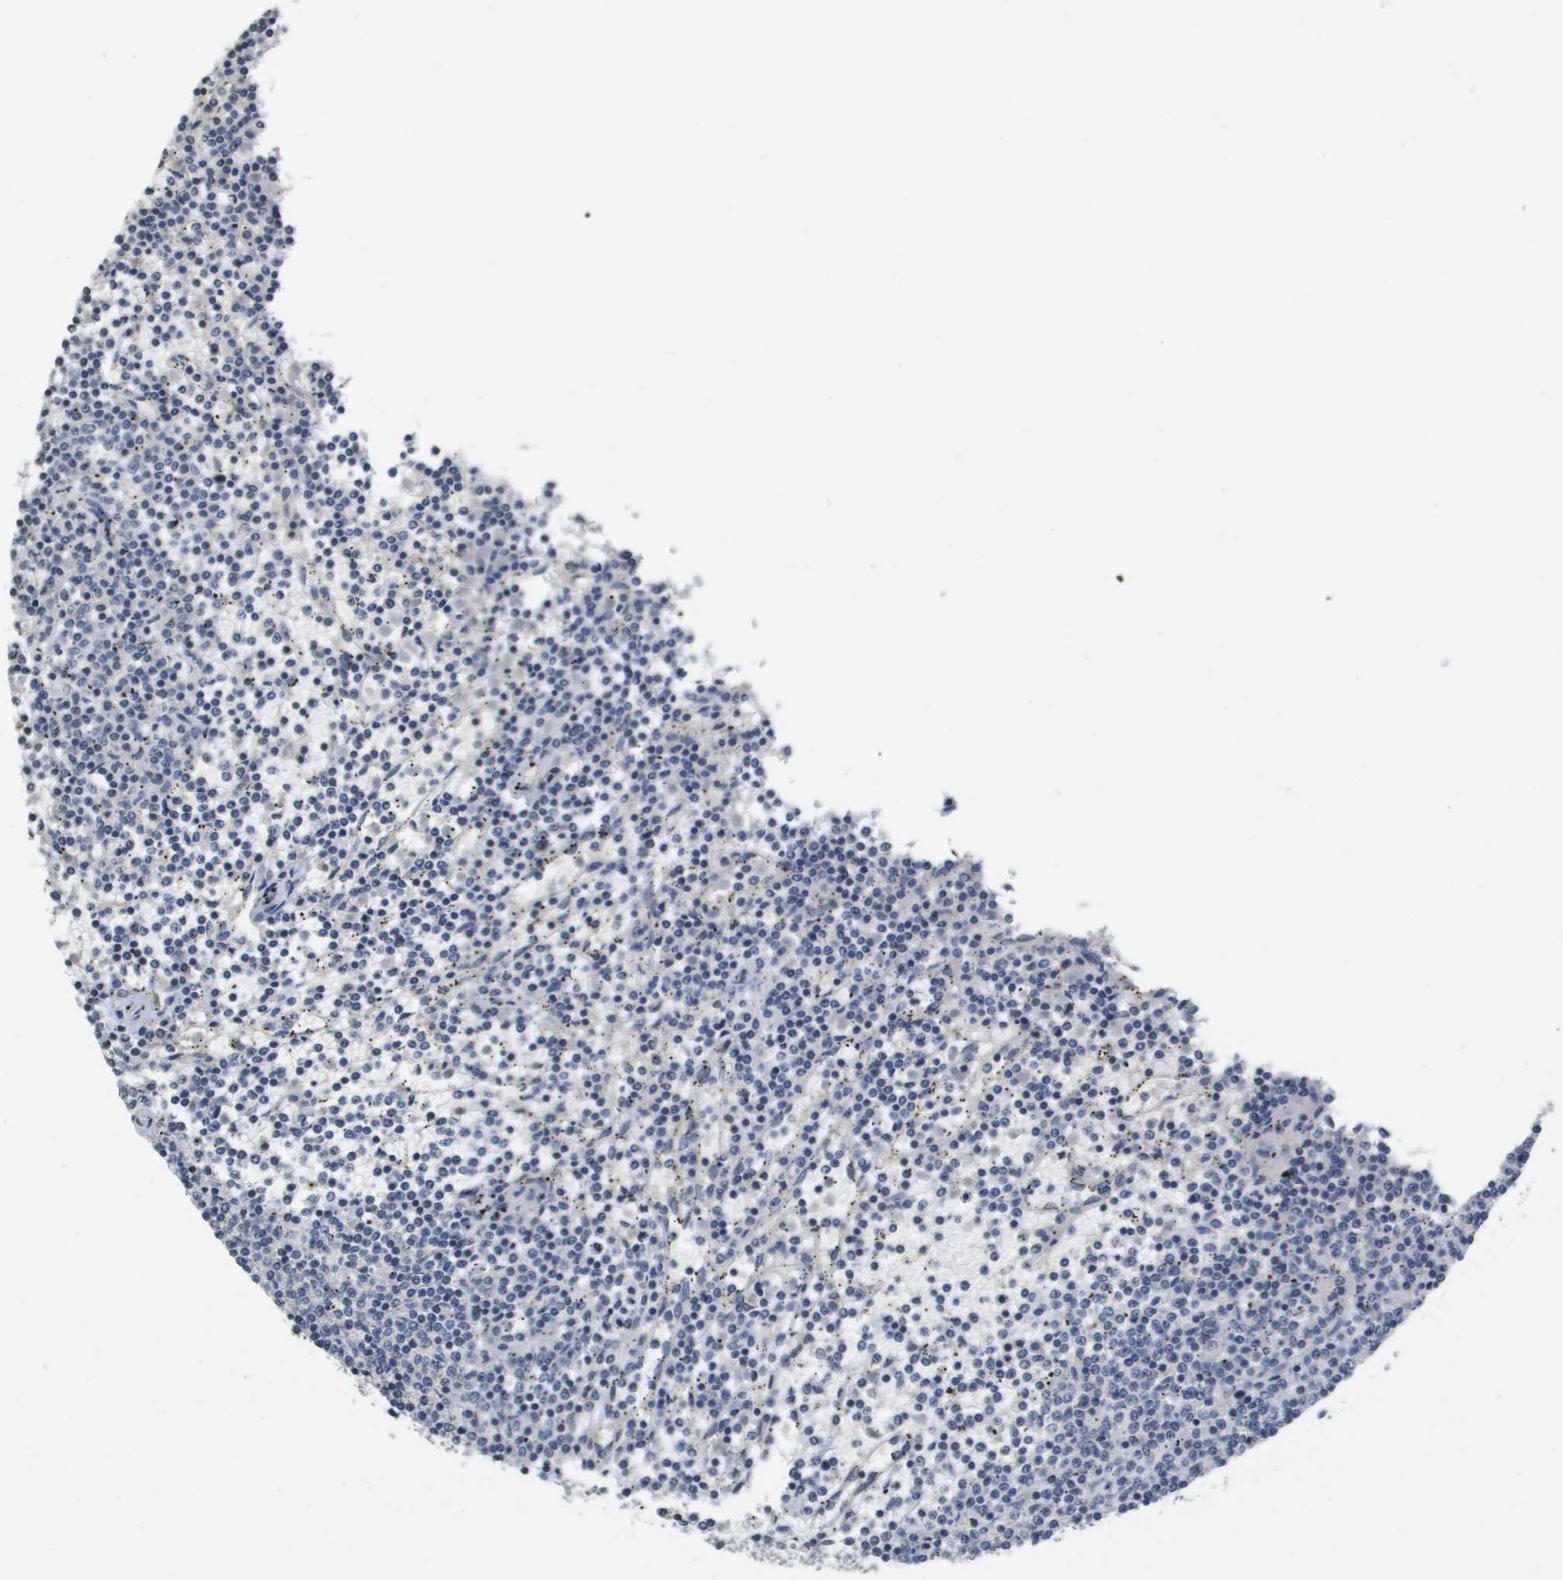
{"staining": {"intensity": "negative", "quantity": "none", "location": "none"}, "tissue": "lymphoma", "cell_type": "Tumor cells", "image_type": "cancer", "snomed": [{"axis": "morphology", "description": "Malignant lymphoma, non-Hodgkin's type, Low grade"}, {"axis": "topography", "description": "Spleen"}], "caption": "Immunohistochemistry image of neoplastic tissue: lymphoma stained with DAB (3,3'-diaminobenzidine) shows no significant protein expression in tumor cells. (DAB (3,3'-diaminobenzidine) immunohistochemistry (IHC), high magnification).", "gene": "CAPN11", "patient": {"sex": "female", "age": 50}}